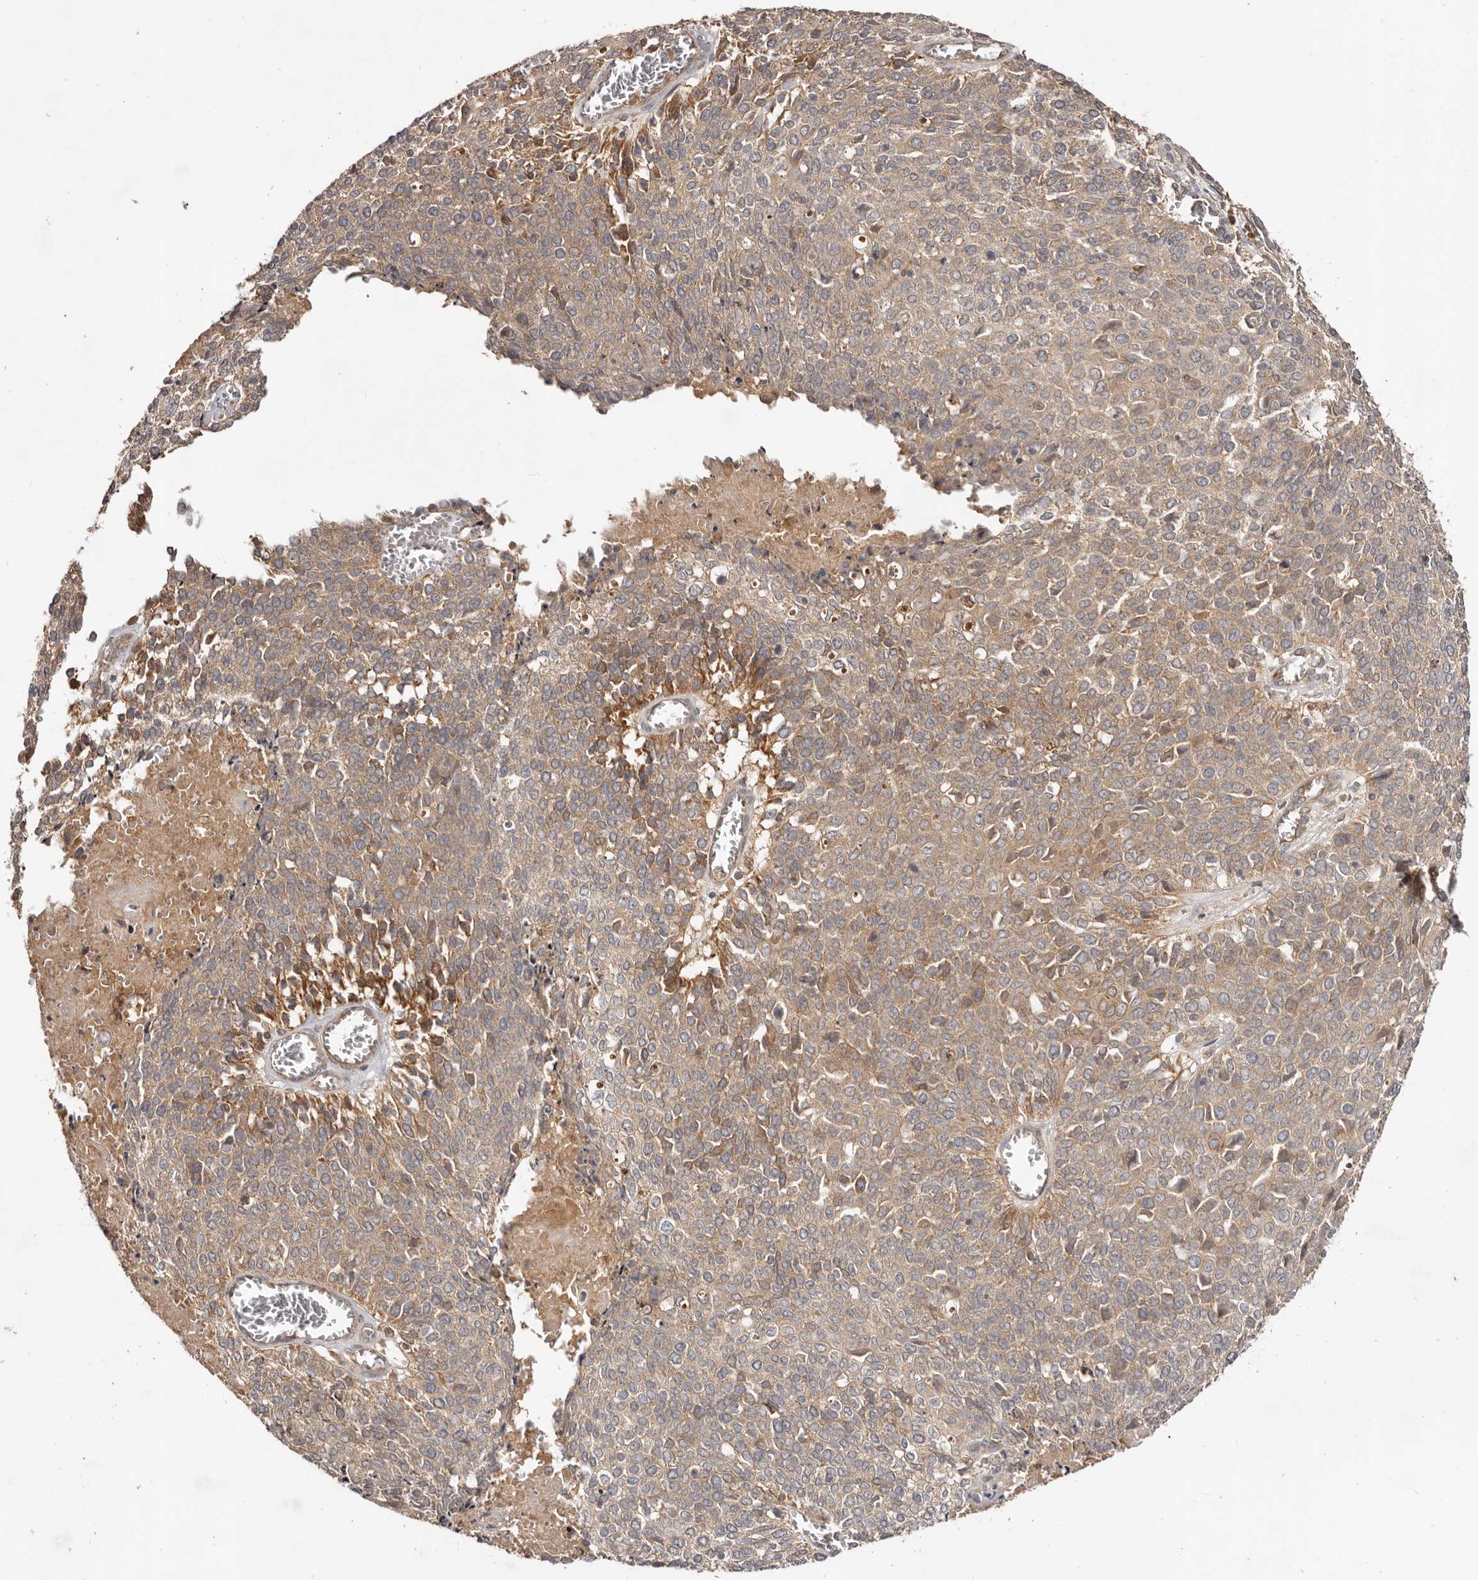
{"staining": {"intensity": "moderate", "quantity": ">75%", "location": "cytoplasmic/membranous"}, "tissue": "cervical cancer", "cell_type": "Tumor cells", "image_type": "cancer", "snomed": [{"axis": "morphology", "description": "Squamous cell carcinoma, NOS"}, {"axis": "topography", "description": "Cervix"}], "caption": "A medium amount of moderate cytoplasmic/membranous expression is appreciated in about >75% of tumor cells in squamous cell carcinoma (cervical) tissue.", "gene": "PKIB", "patient": {"sex": "female", "age": 39}}